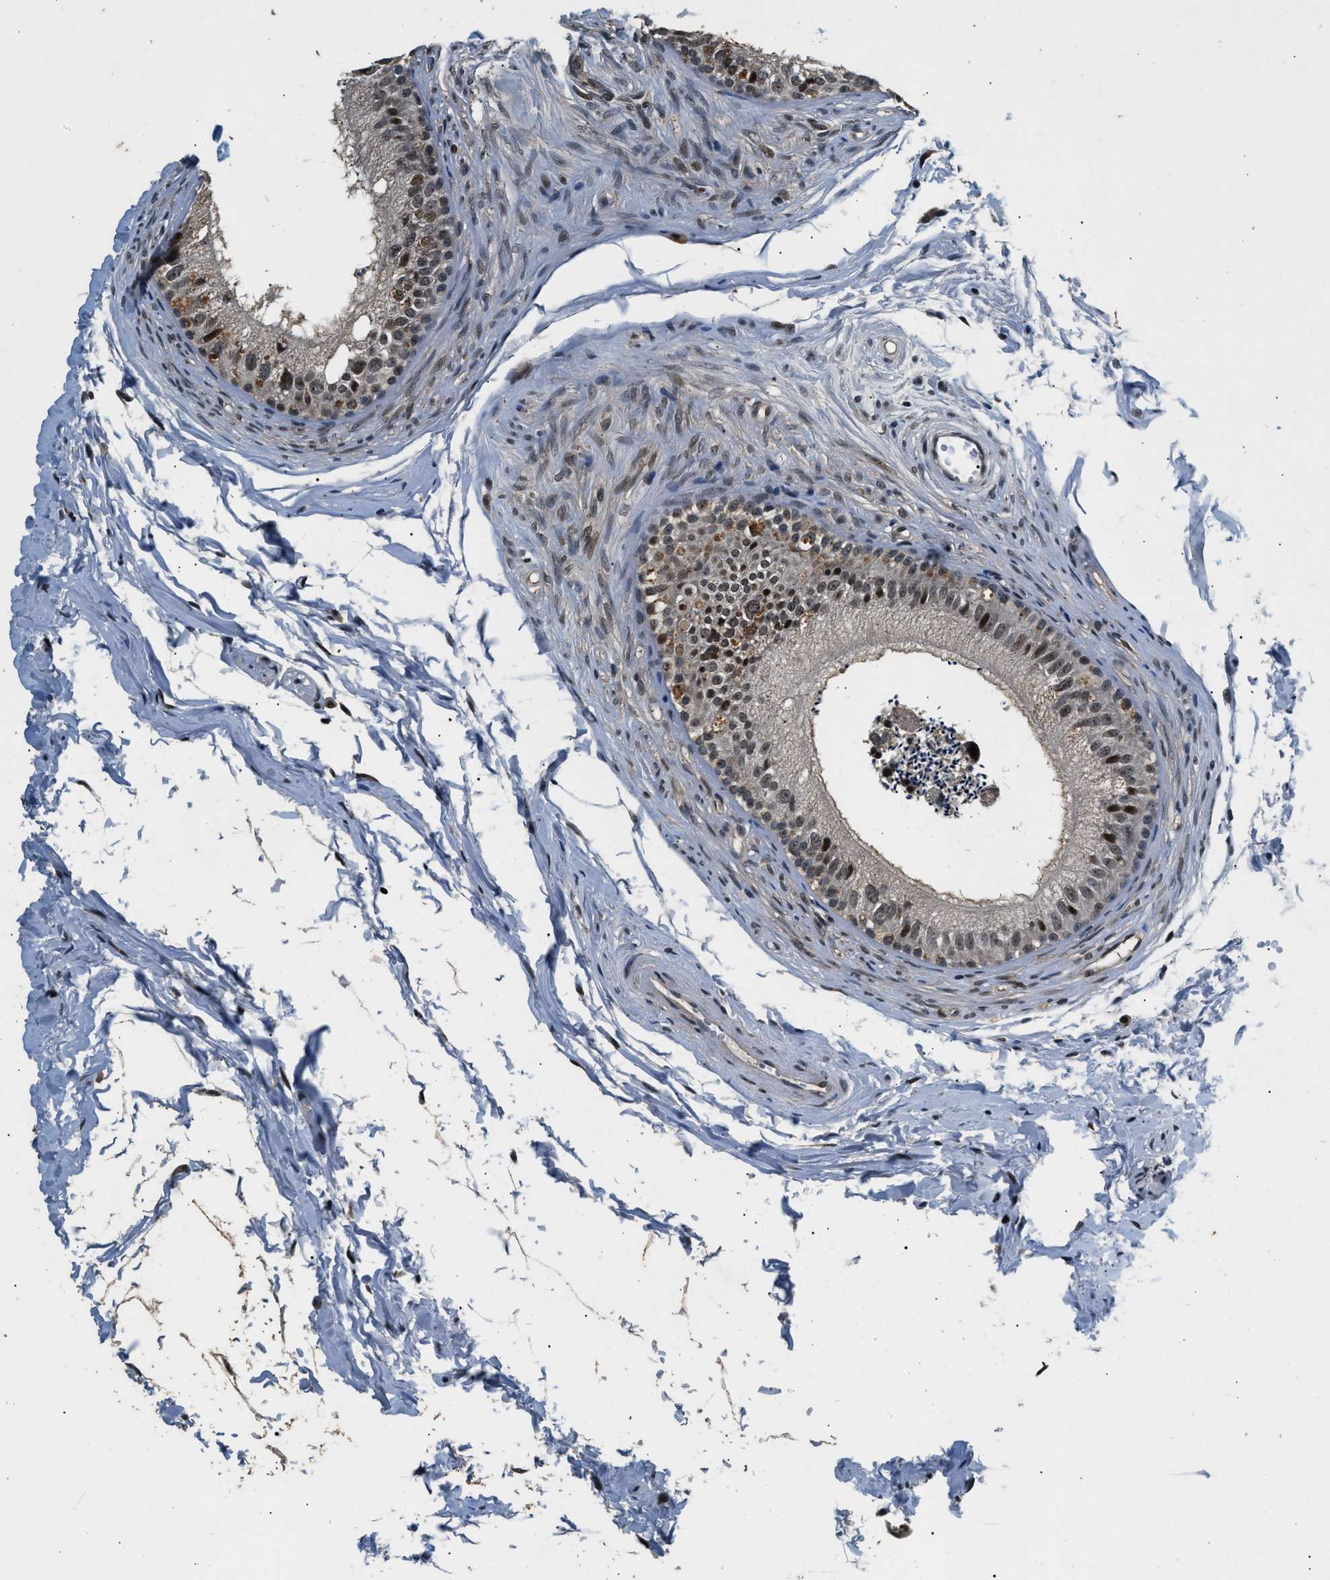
{"staining": {"intensity": "moderate", "quantity": ">75%", "location": "nuclear"}, "tissue": "epididymis", "cell_type": "Glandular cells", "image_type": "normal", "snomed": [{"axis": "morphology", "description": "Normal tissue, NOS"}, {"axis": "topography", "description": "Epididymis"}], "caption": "An IHC histopathology image of normal tissue is shown. Protein staining in brown labels moderate nuclear positivity in epididymis within glandular cells.", "gene": "RBM33", "patient": {"sex": "male", "age": 56}}